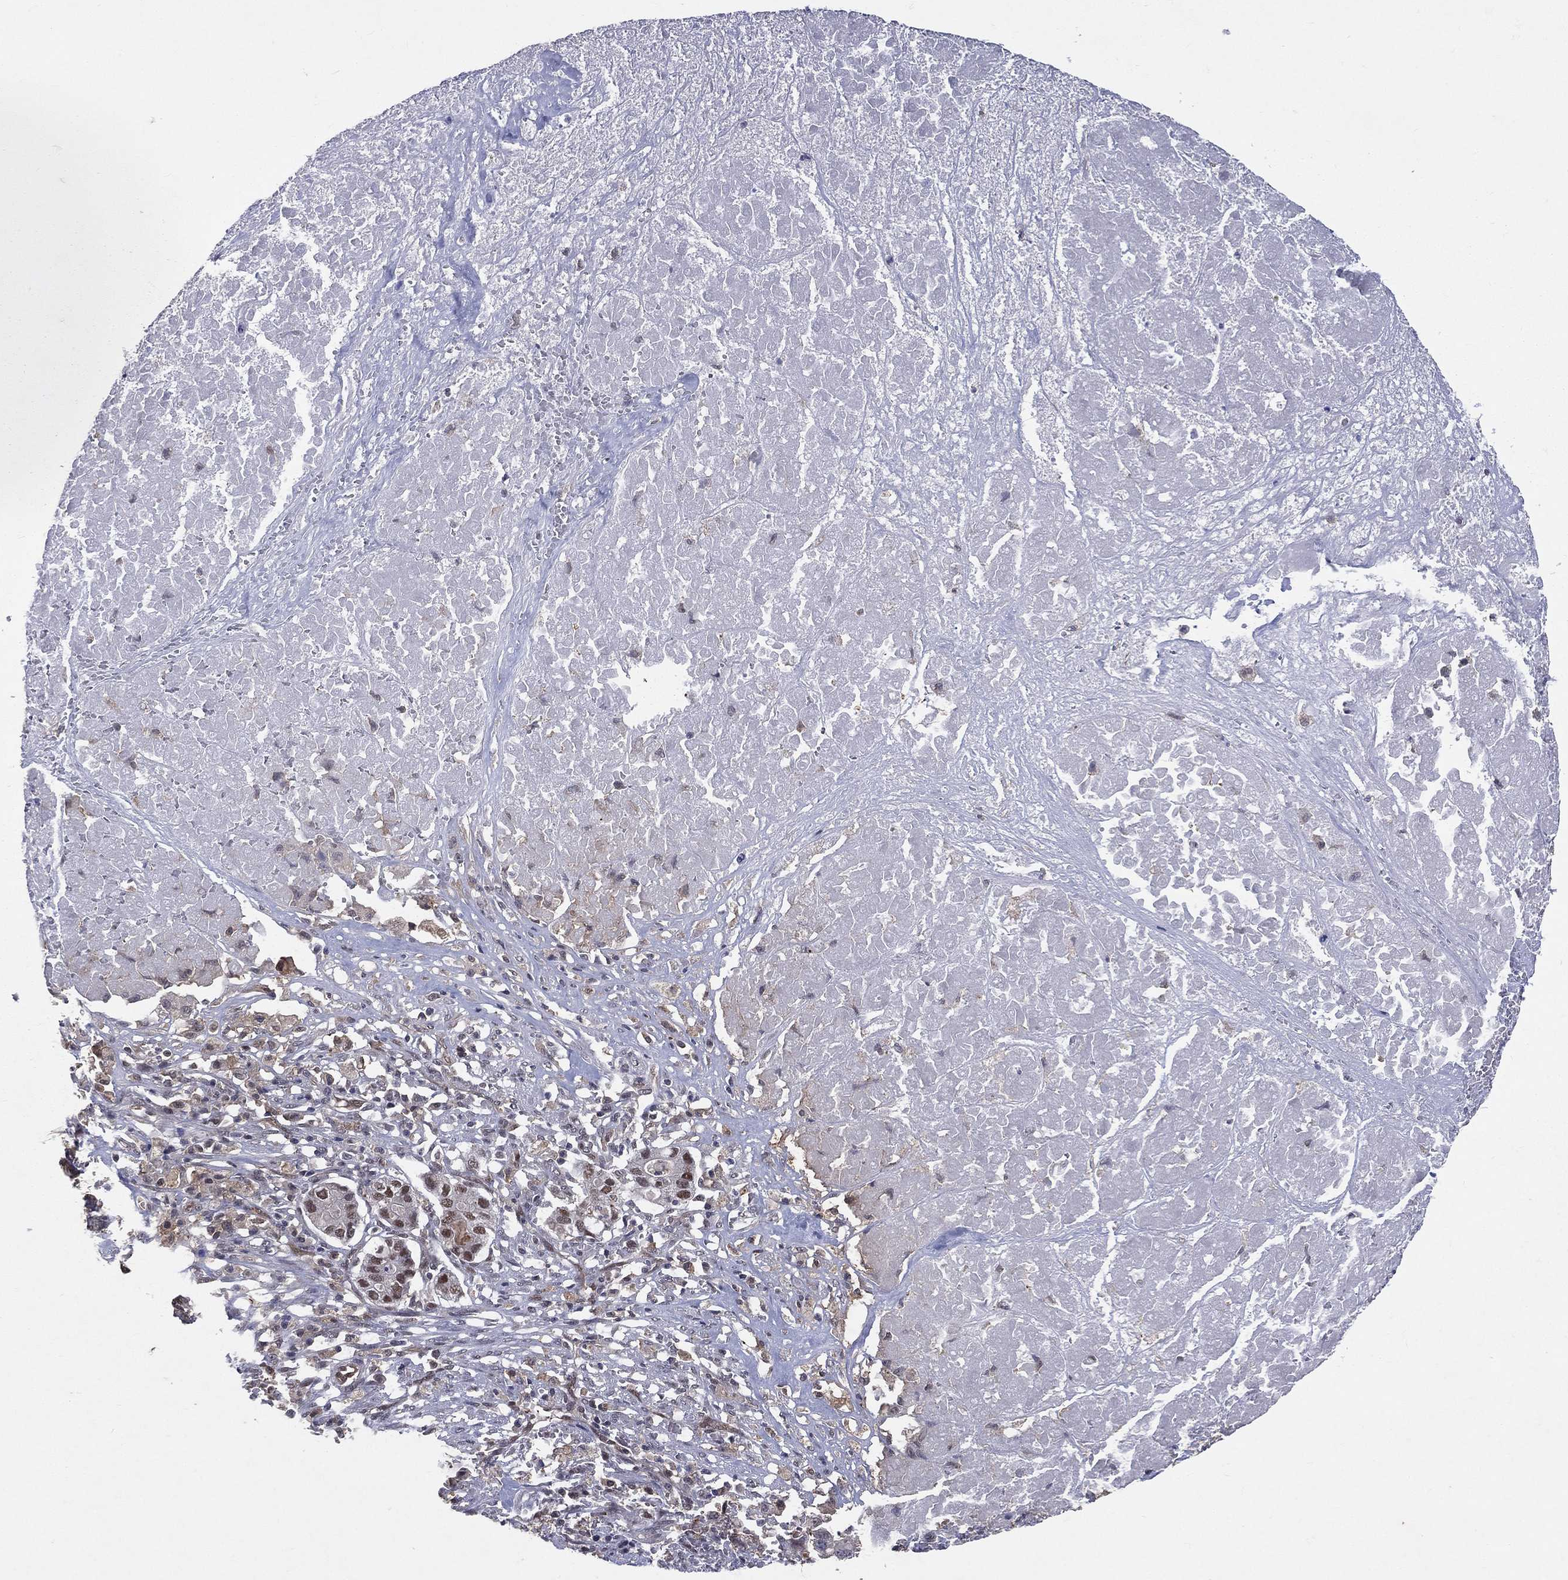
{"staining": {"intensity": "moderate", "quantity": "<25%", "location": "nuclear"}, "tissue": "pancreatic cancer", "cell_type": "Tumor cells", "image_type": "cancer", "snomed": [{"axis": "morphology", "description": "Adenocarcinoma, NOS"}, {"axis": "topography", "description": "Pancreas"}], "caption": "There is low levels of moderate nuclear staining in tumor cells of adenocarcinoma (pancreatic), as demonstrated by immunohistochemical staining (brown color).", "gene": "GMPR2", "patient": {"sex": "male", "age": 50}}